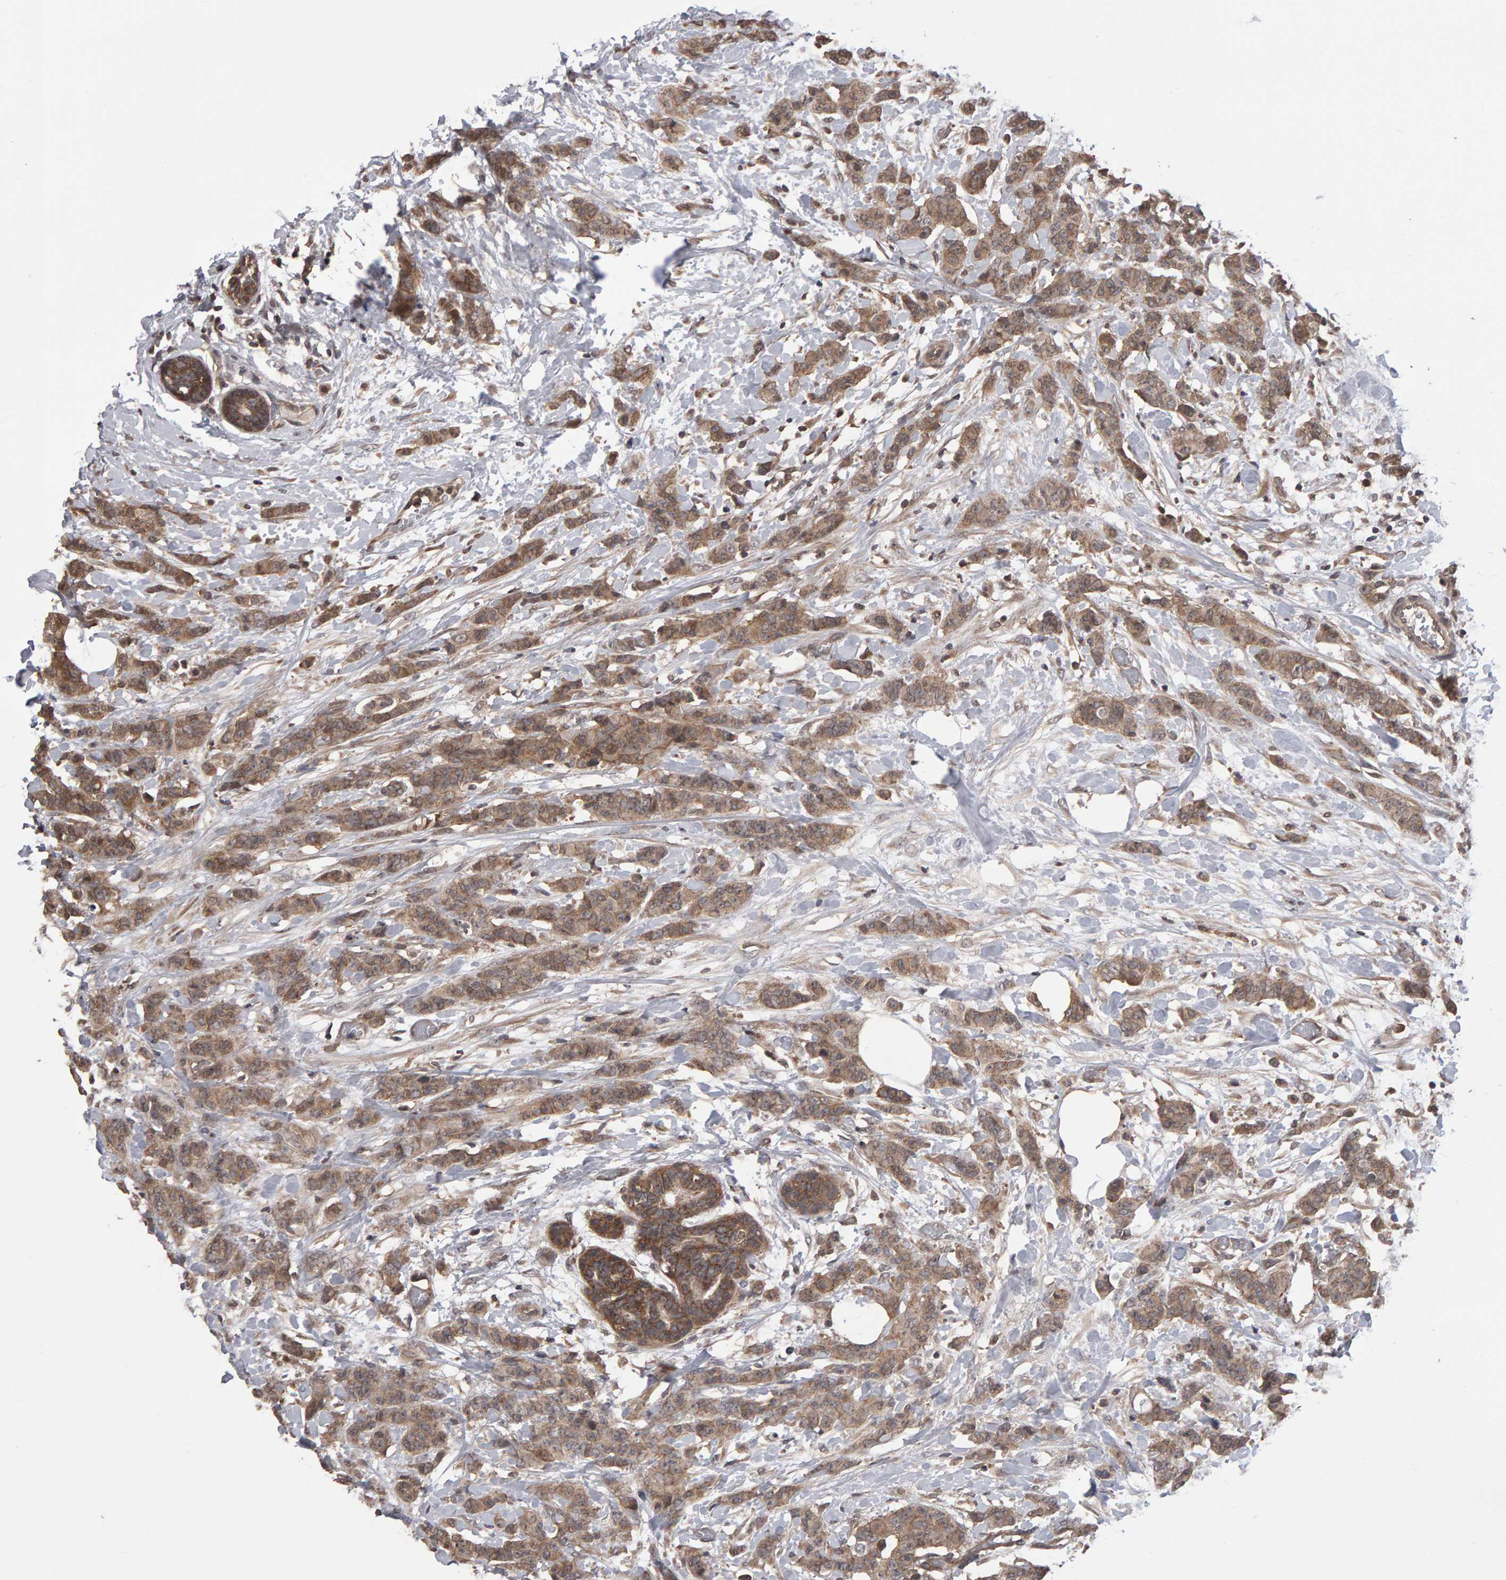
{"staining": {"intensity": "moderate", "quantity": ">75%", "location": "cytoplasmic/membranous"}, "tissue": "breast cancer", "cell_type": "Tumor cells", "image_type": "cancer", "snomed": [{"axis": "morphology", "description": "Normal tissue, NOS"}, {"axis": "morphology", "description": "Duct carcinoma"}, {"axis": "topography", "description": "Breast"}], "caption": "The photomicrograph exhibits staining of breast invasive ductal carcinoma, revealing moderate cytoplasmic/membranous protein staining (brown color) within tumor cells.", "gene": "SCRIB", "patient": {"sex": "female", "age": 40}}